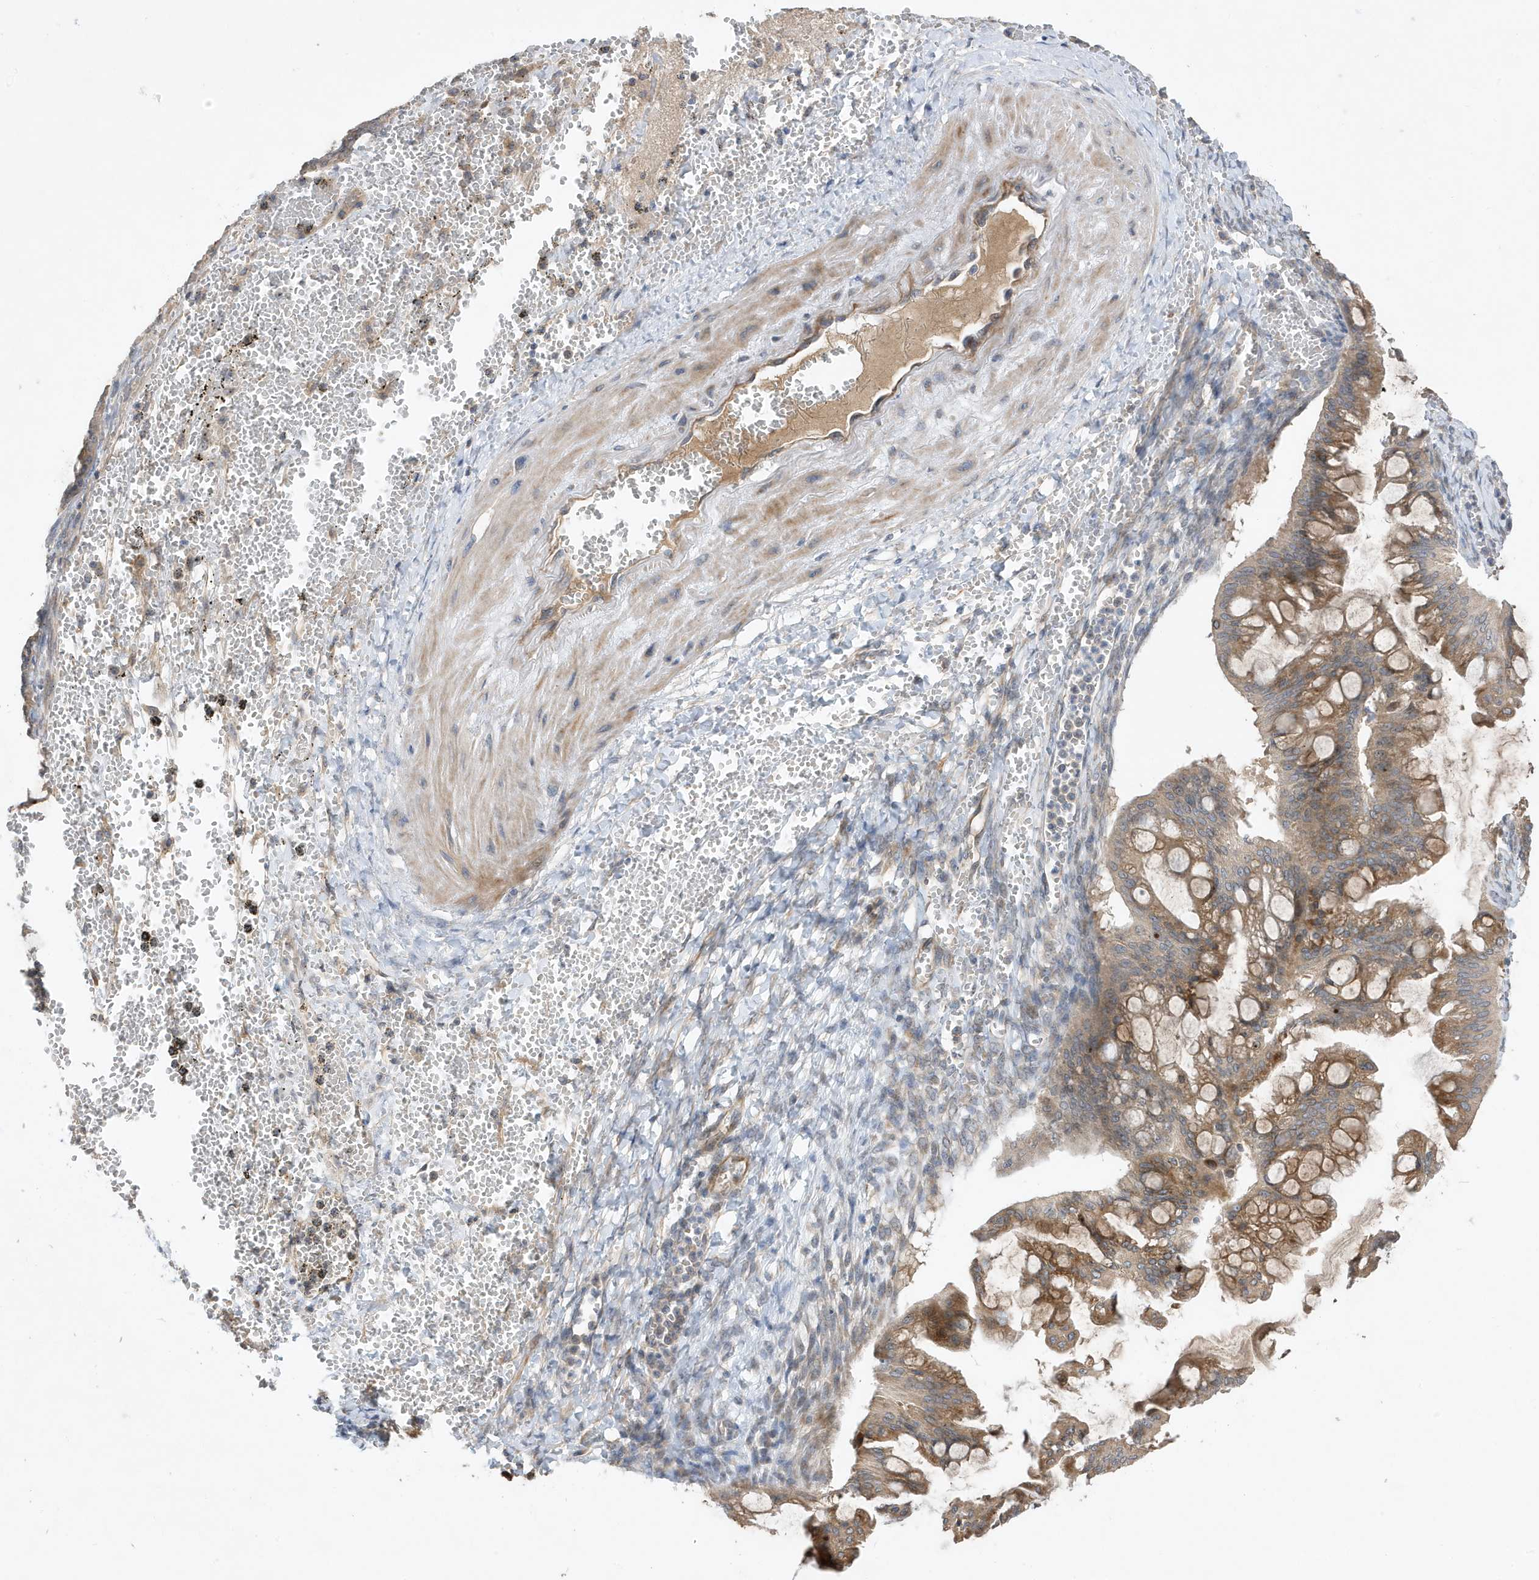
{"staining": {"intensity": "weak", "quantity": "25%-75%", "location": "cytoplasmic/membranous"}, "tissue": "ovarian cancer", "cell_type": "Tumor cells", "image_type": "cancer", "snomed": [{"axis": "morphology", "description": "Cystadenocarcinoma, mucinous, NOS"}, {"axis": "topography", "description": "Ovary"}], "caption": "About 25%-75% of tumor cells in human mucinous cystadenocarcinoma (ovarian) demonstrate weak cytoplasmic/membranous protein staining as visualized by brown immunohistochemical staining.", "gene": "LAPTM4A", "patient": {"sex": "female", "age": 73}}